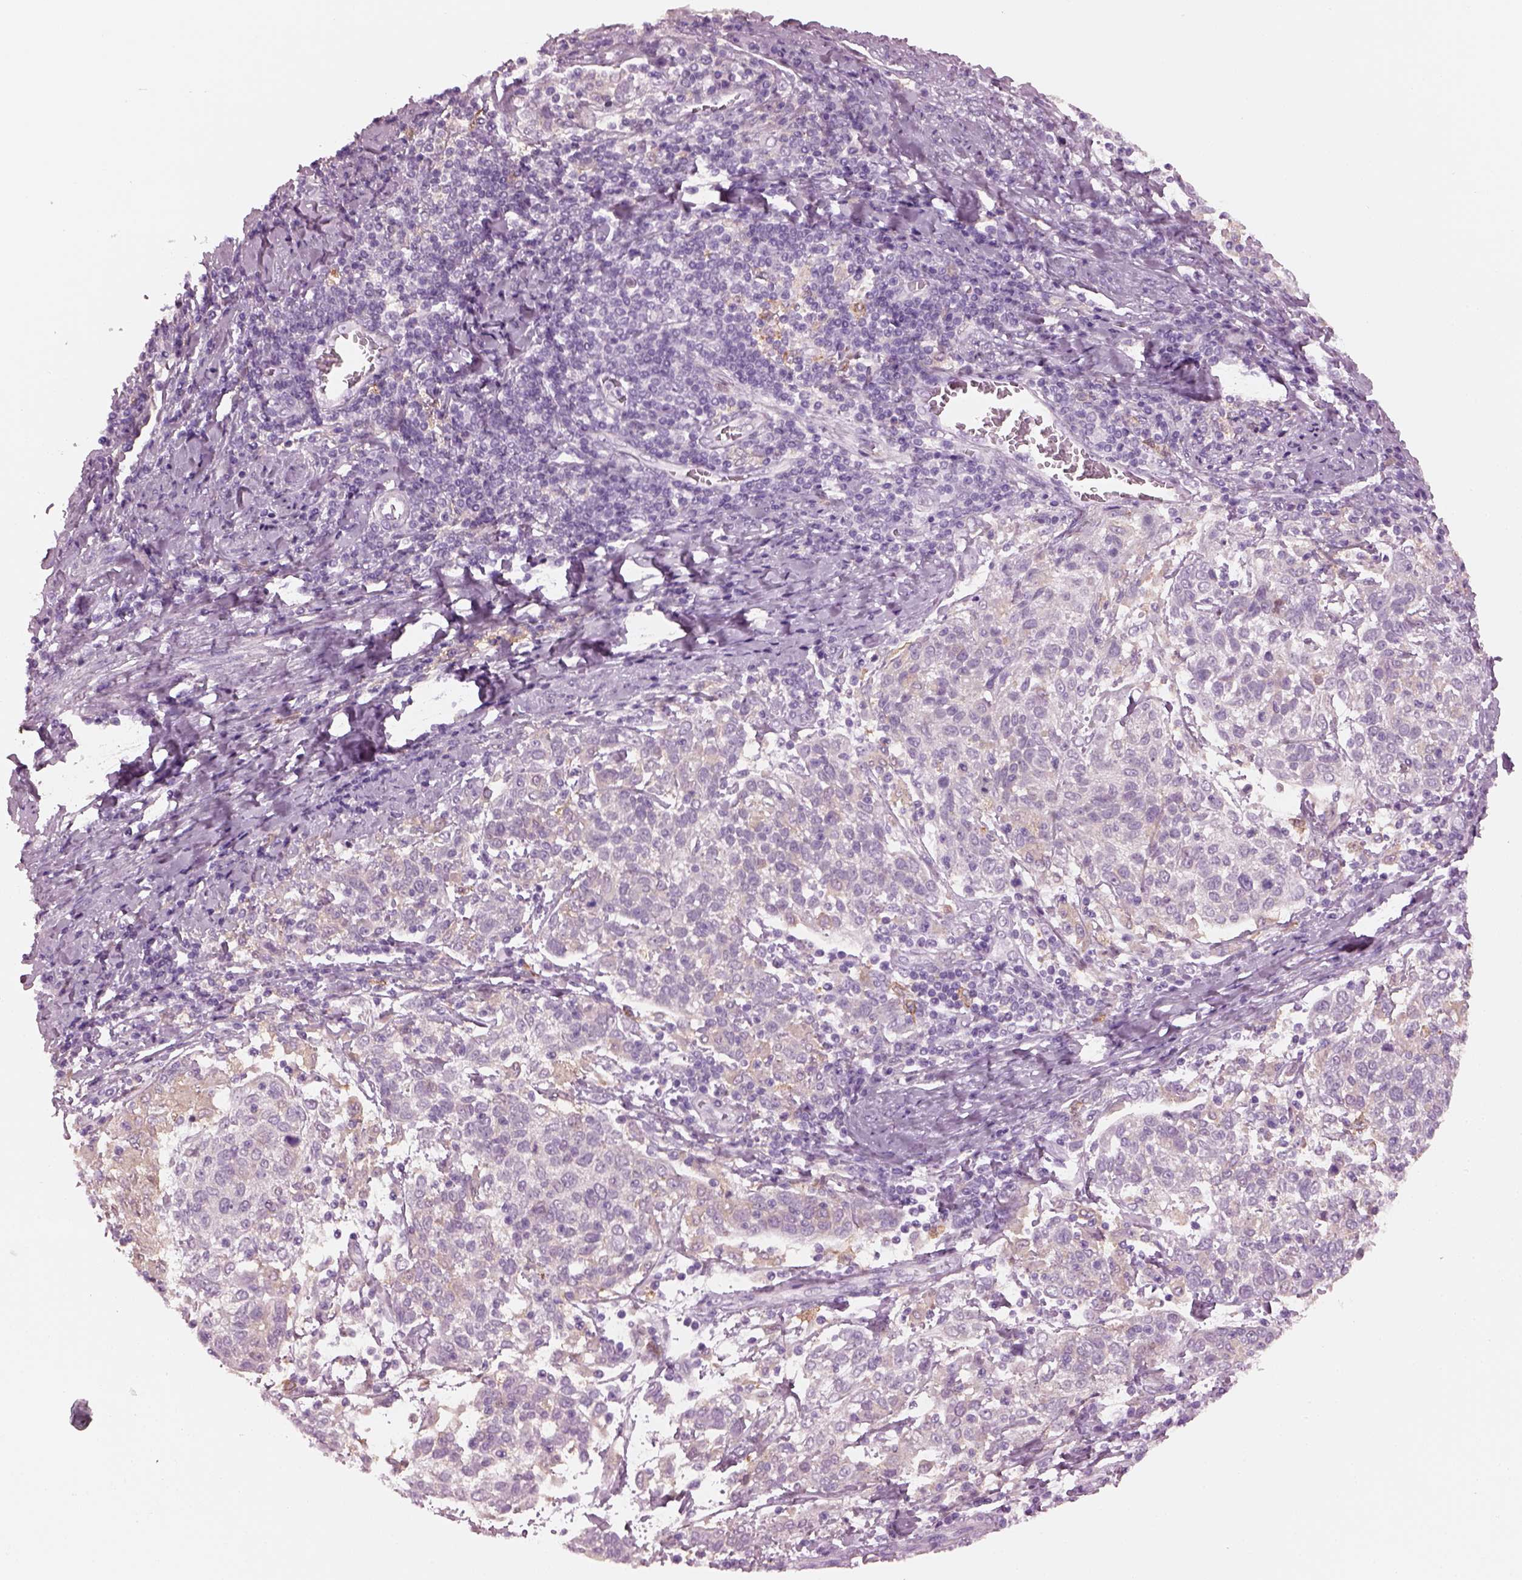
{"staining": {"intensity": "negative", "quantity": "none", "location": "none"}, "tissue": "cervical cancer", "cell_type": "Tumor cells", "image_type": "cancer", "snomed": [{"axis": "morphology", "description": "Squamous cell carcinoma, NOS"}, {"axis": "topography", "description": "Cervix"}], "caption": "An immunohistochemistry histopathology image of cervical cancer (squamous cell carcinoma) is shown. There is no staining in tumor cells of cervical cancer (squamous cell carcinoma). Brightfield microscopy of IHC stained with DAB (brown) and hematoxylin (blue), captured at high magnification.", "gene": "SHTN1", "patient": {"sex": "female", "age": 61}}